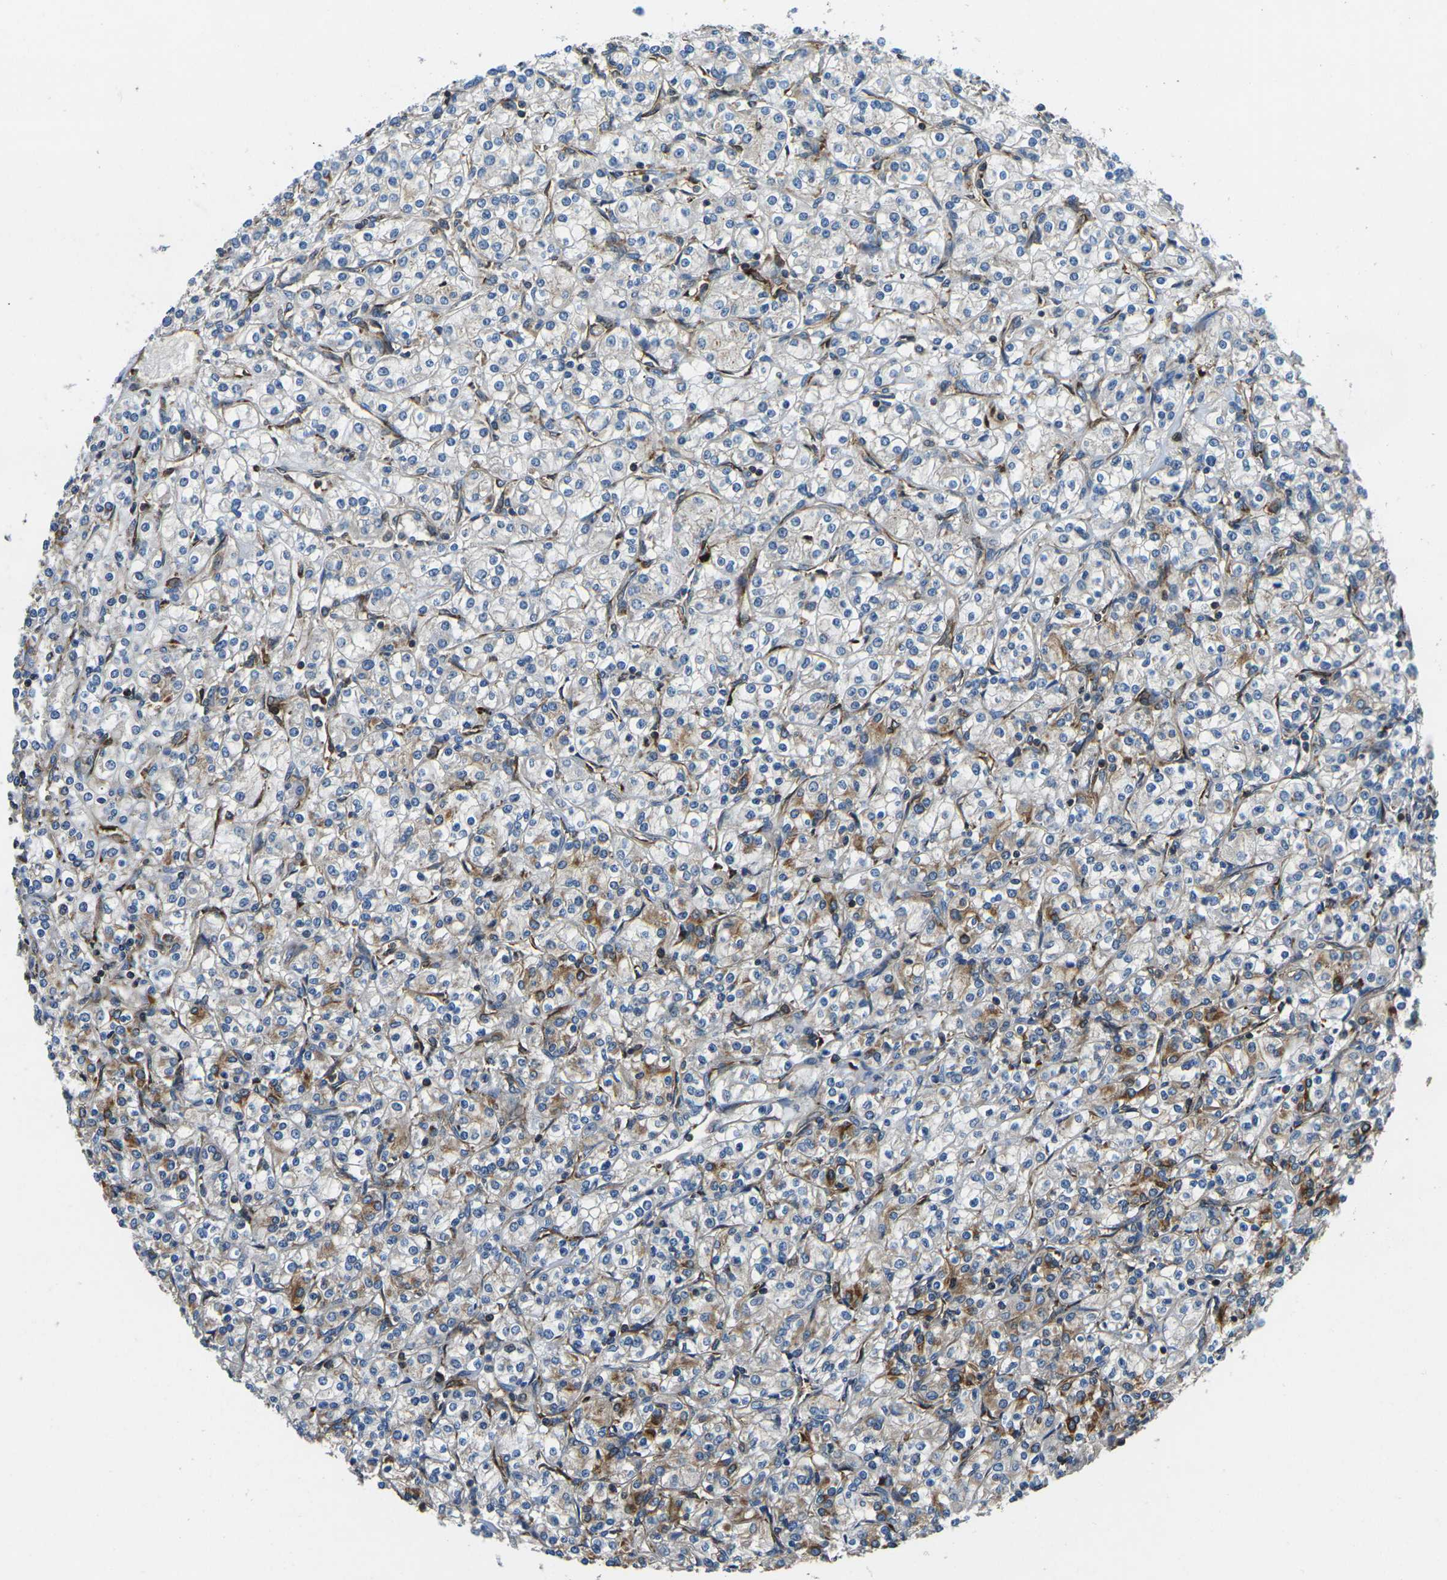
{"staining": {"intensity": "moderate", "quantity": "<25%", "location": "cytoplasmic/membranous"}, "tissue": "renal cancer", "cell_type": "Tumor cells", "image_type": "cancer", "snomed": [{"axis": "morphology", "description": "Adenocarcinoma, NOS"}, {"axis": "topography", "description": "Kidney"}], "caption": "This image reveals renal adenocarcinoma stained with IHC to label a protein in brown. The cytoplasmic/membranous of tumor cells show moderate positivity for the protein. Nuclei are counter-stained blue.", "gene": "KCNJ15", "patient": {"sex": "male", "age": 77}}